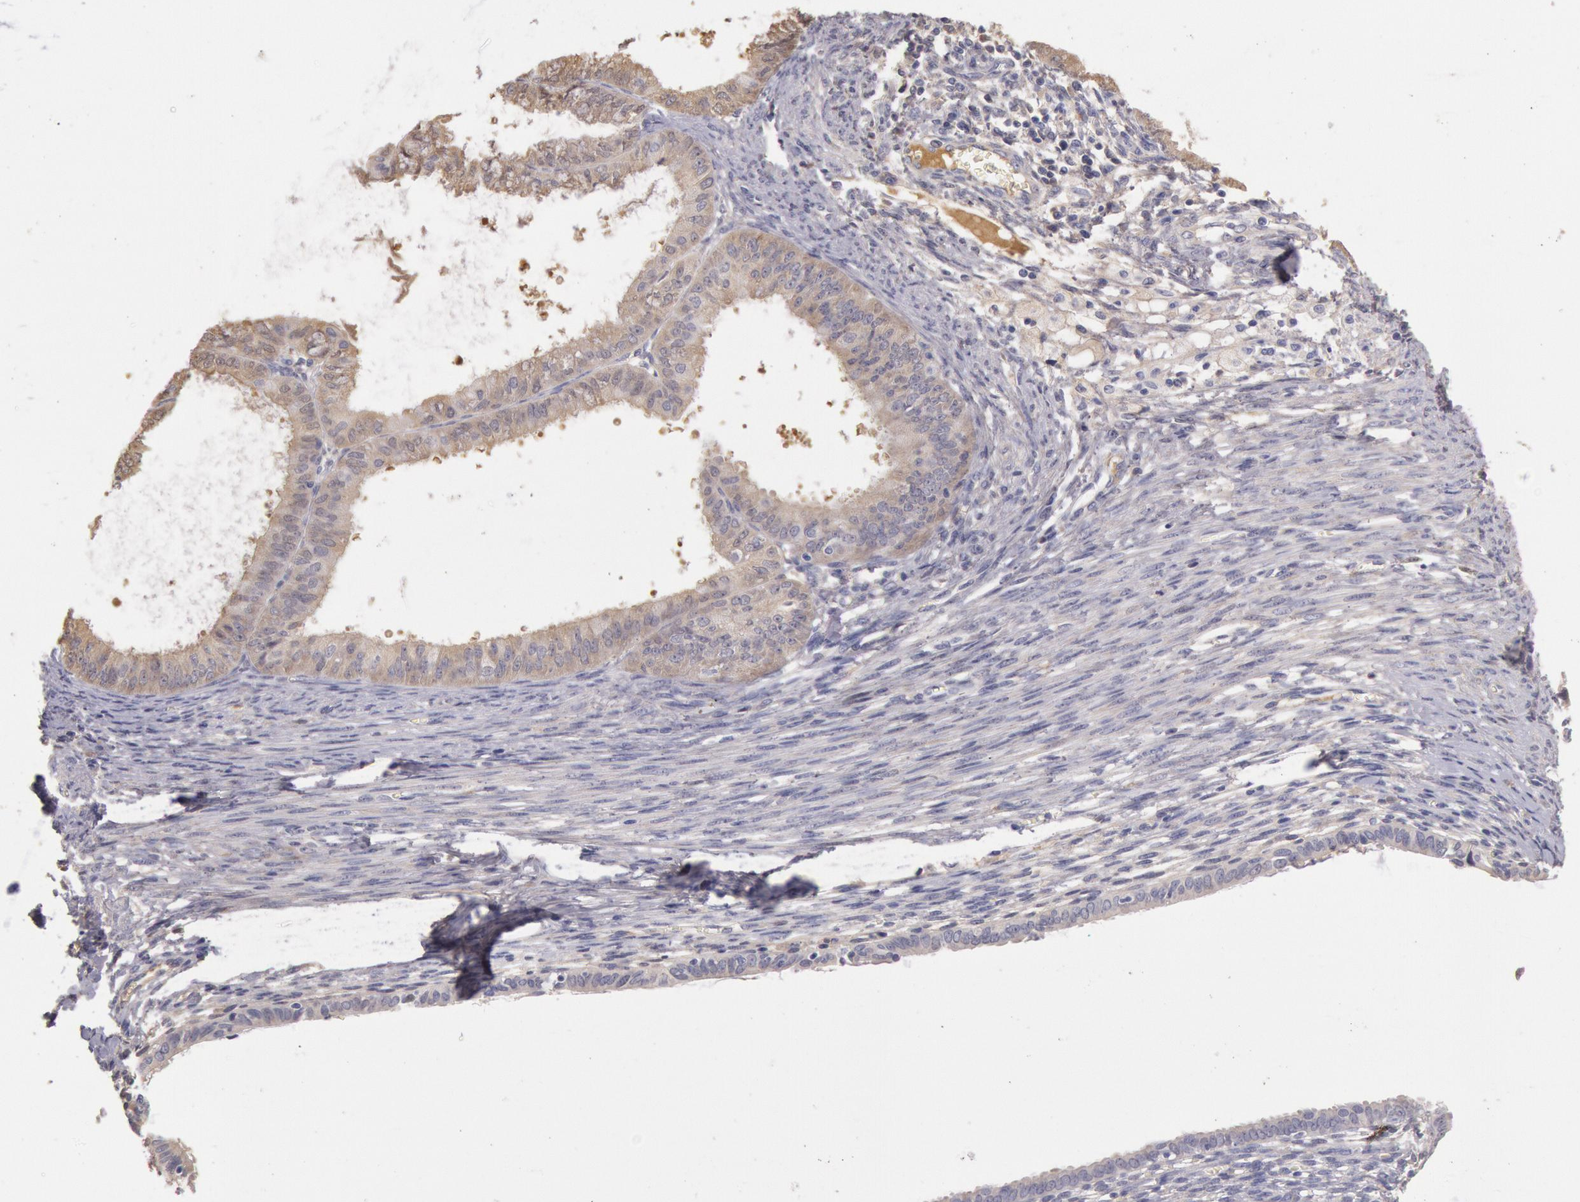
{"staining": {"intensity": "negative", "quantity": "none", "location": "none"}, "tissue": "endometrial cancer", "cell_type": "Tumor cells", "image_type": "cancer", "snomed": [{"axis": "morphology", "description": "Adenocarcinoma, NOS"}, {"axis": "topography", "description": "Endometrium"}], "caption": "High magnification brightfield microscopy of endometrial cancer (adenocarcinoma) stained with DAB (3,3'-diaminobenzidine) (brown) and counterstained with hematoxylin (blue): tumor cells show no significant staining.", "gene": "C1R", "patient": {"sex": "female", "age": 76}}